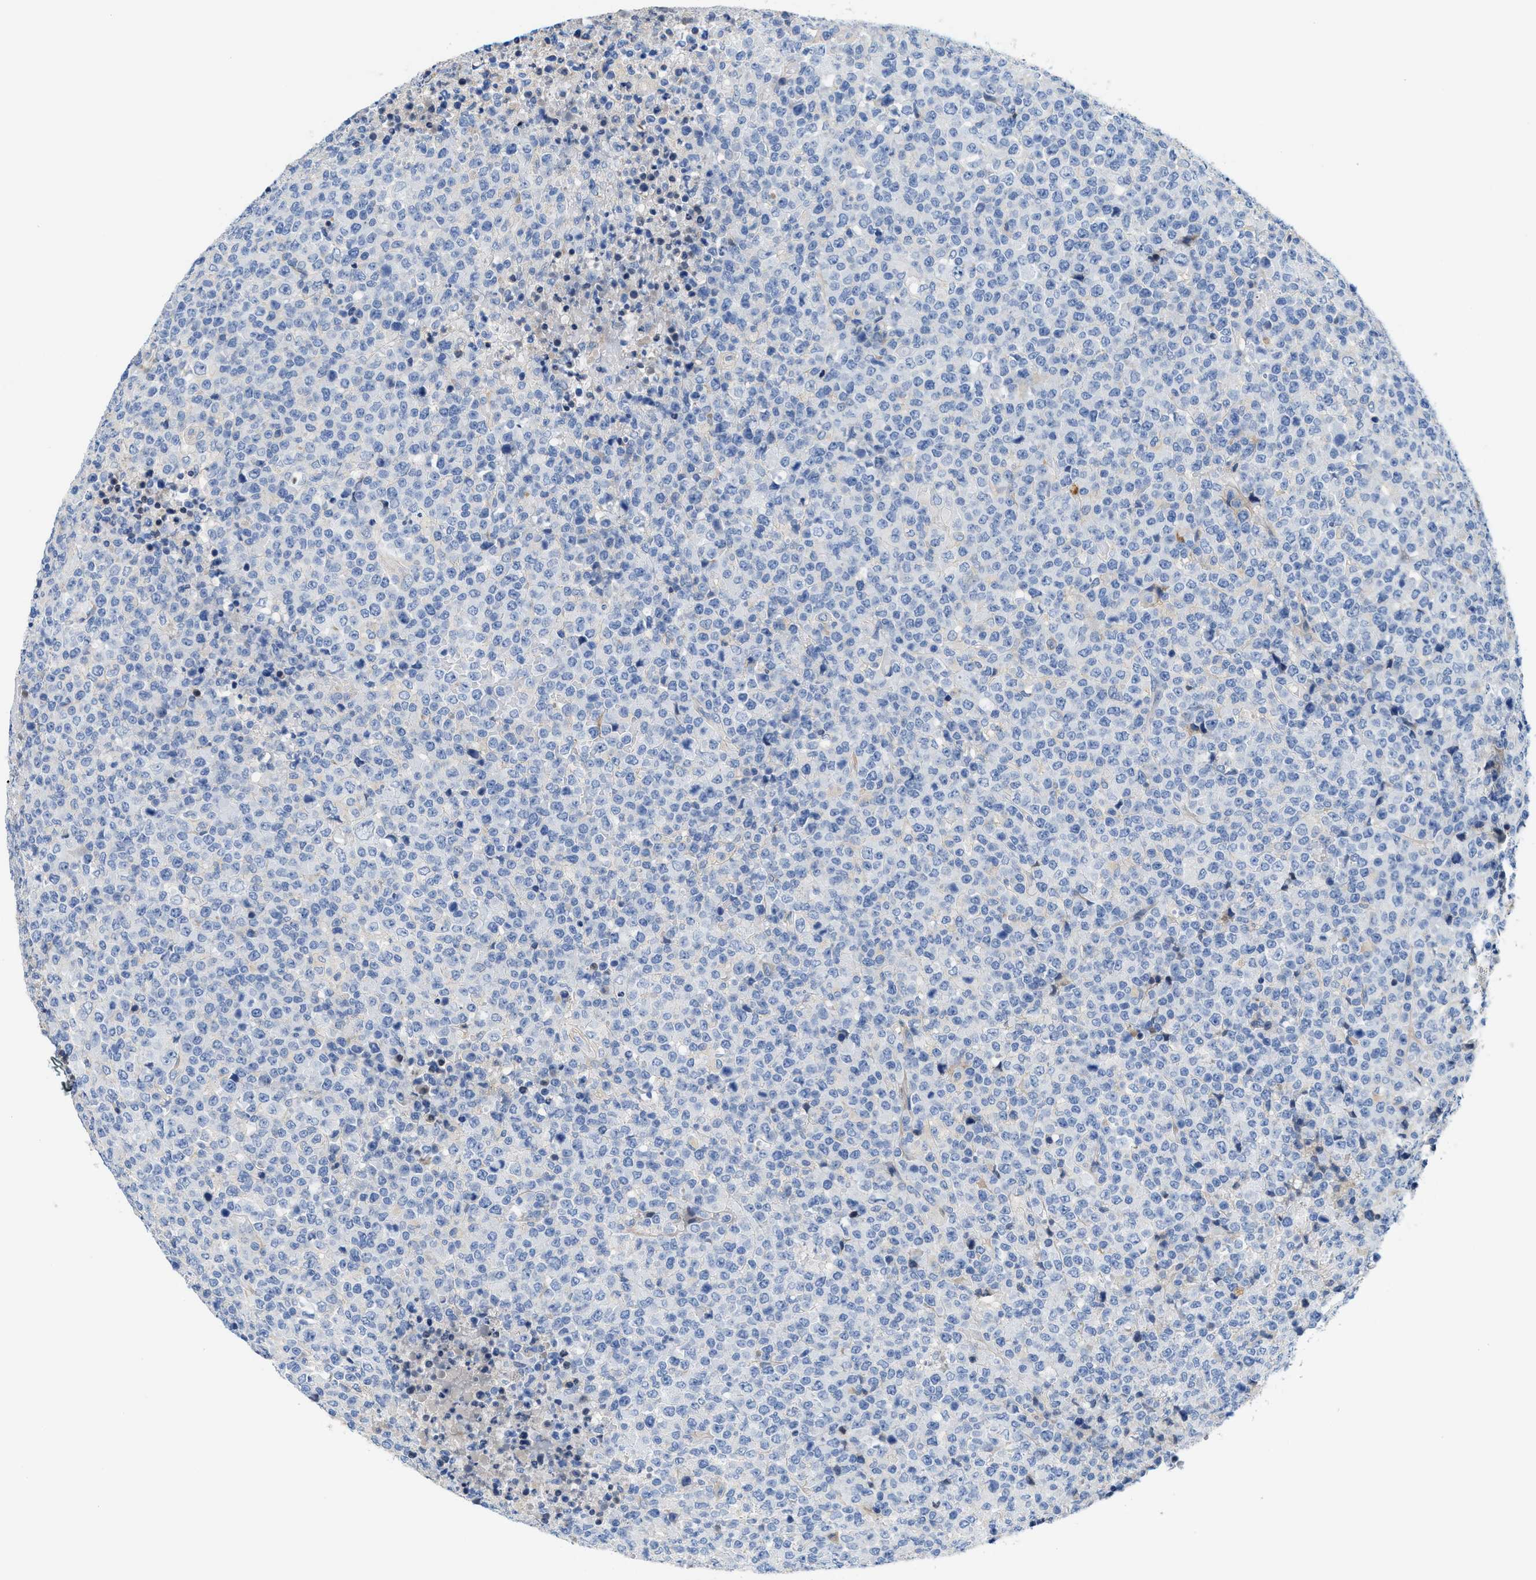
{"staining": {"intensity": "negative", "quantity": "none", "location": "none"}, "tissue": "lymphoma", "cell_type": "Tumor cells", "image_type": "cancer", "snomed": [{"axis": "morphology", "description": "Malignant lymphoma, non-Hodgkin's type, High grade"}, {"axis": "topography", "description": "Lymph node"}], "caption": "DAB (3,3'-diaminobenzidine) immunohistochemical staining of human lymphoma reveals no significant staining in tumor cells. Nuclei are stained in blue.", "gene": "DSCAM", "patient": {"sex": "male", "age": 13}}